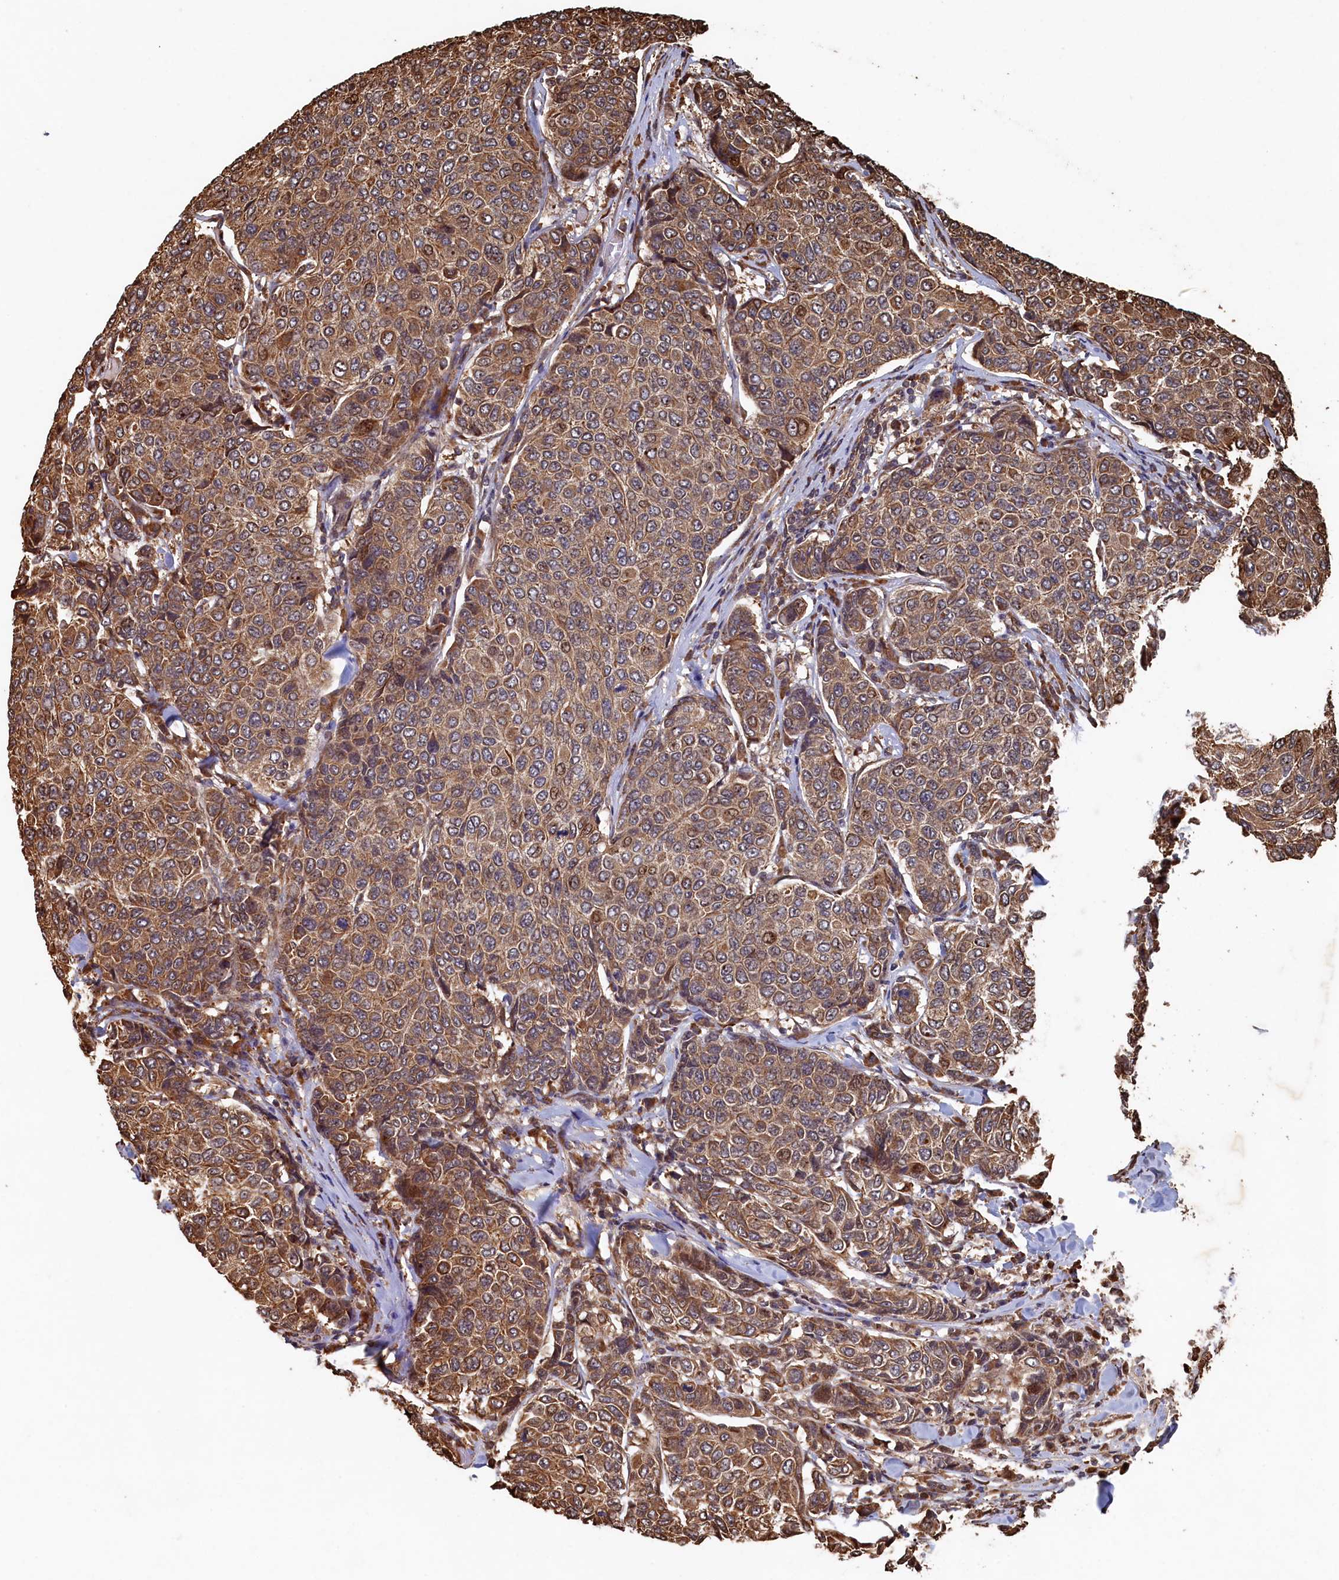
{"staining": {"intensity": "moderate", "quantity": ">75%", "location": "cytoplasmic/membranous"}, "tissue": "breast cancer", "cell_type": "Tumor cells", "image_type": "cancer", "snomed": [{"axis": "morphology", "description": "Duct carcinoma"}, {"axis": "topography", "description": "Breast"}], "caption": "Immunohistochemistry (IHC) of infiltrating ductal carcinoma (breast) exhibits medium levels of moderate cytoplasmic/membranous expression in approximately >75% of tumor cells.", "gene": "PIGN", "patient": {"sex": "female", "age": 55}}